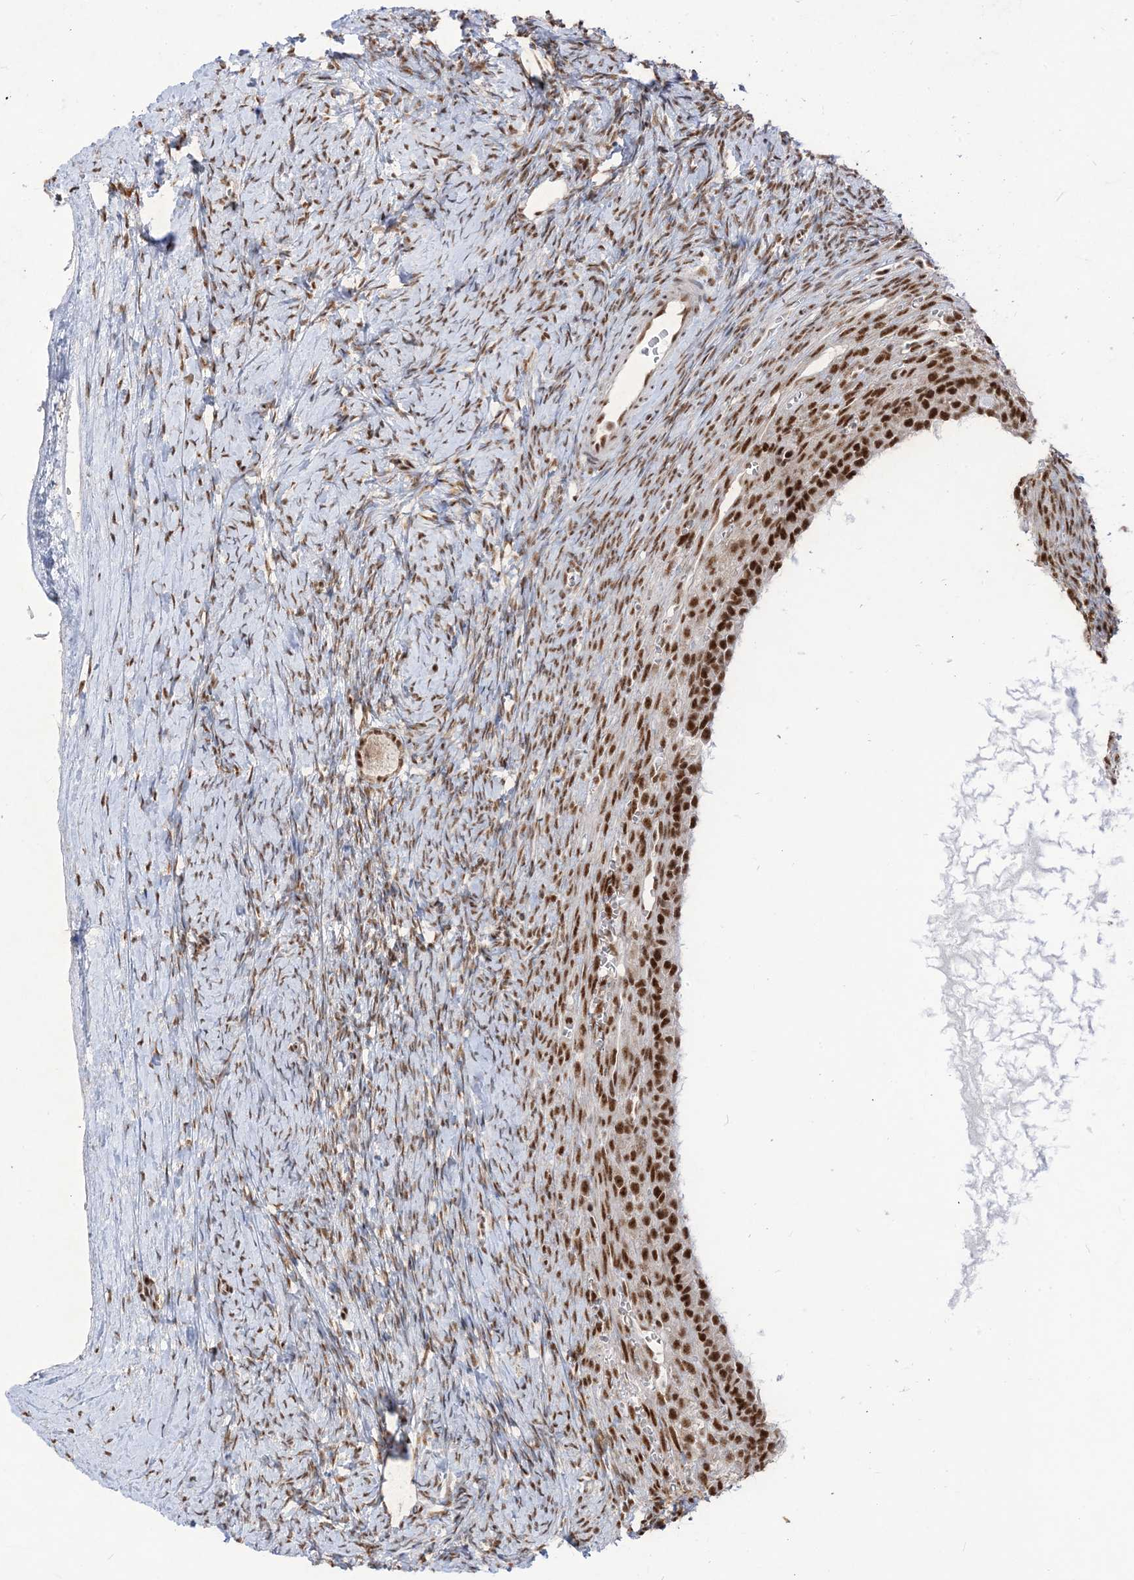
{"staining": {"intensity": "moderate", "quantity": ">75%", "location": "nuclear"}, "tissue": "ovary", "cell_type": "Follicle cells", "image_type": "normal", "snomed": [{"axis": "morphology", "description": "Normal tissue, NOS"}, {"axis": "morphology", "description": "Developmental malformation"}, {"axis": "topography", "description": "Ovary"}], "caption": "Brown immunohistochemical staining in unremarkable ovary reveals moderate nuclear positivity in approximately >75% of follicle cells. (DAB (3,3'-diaminobenzidine) = brown stain, brightfield microscopy at high magnification).", "gene": "ARGLU1", "patient": {"sex": "female", "age": 39}}